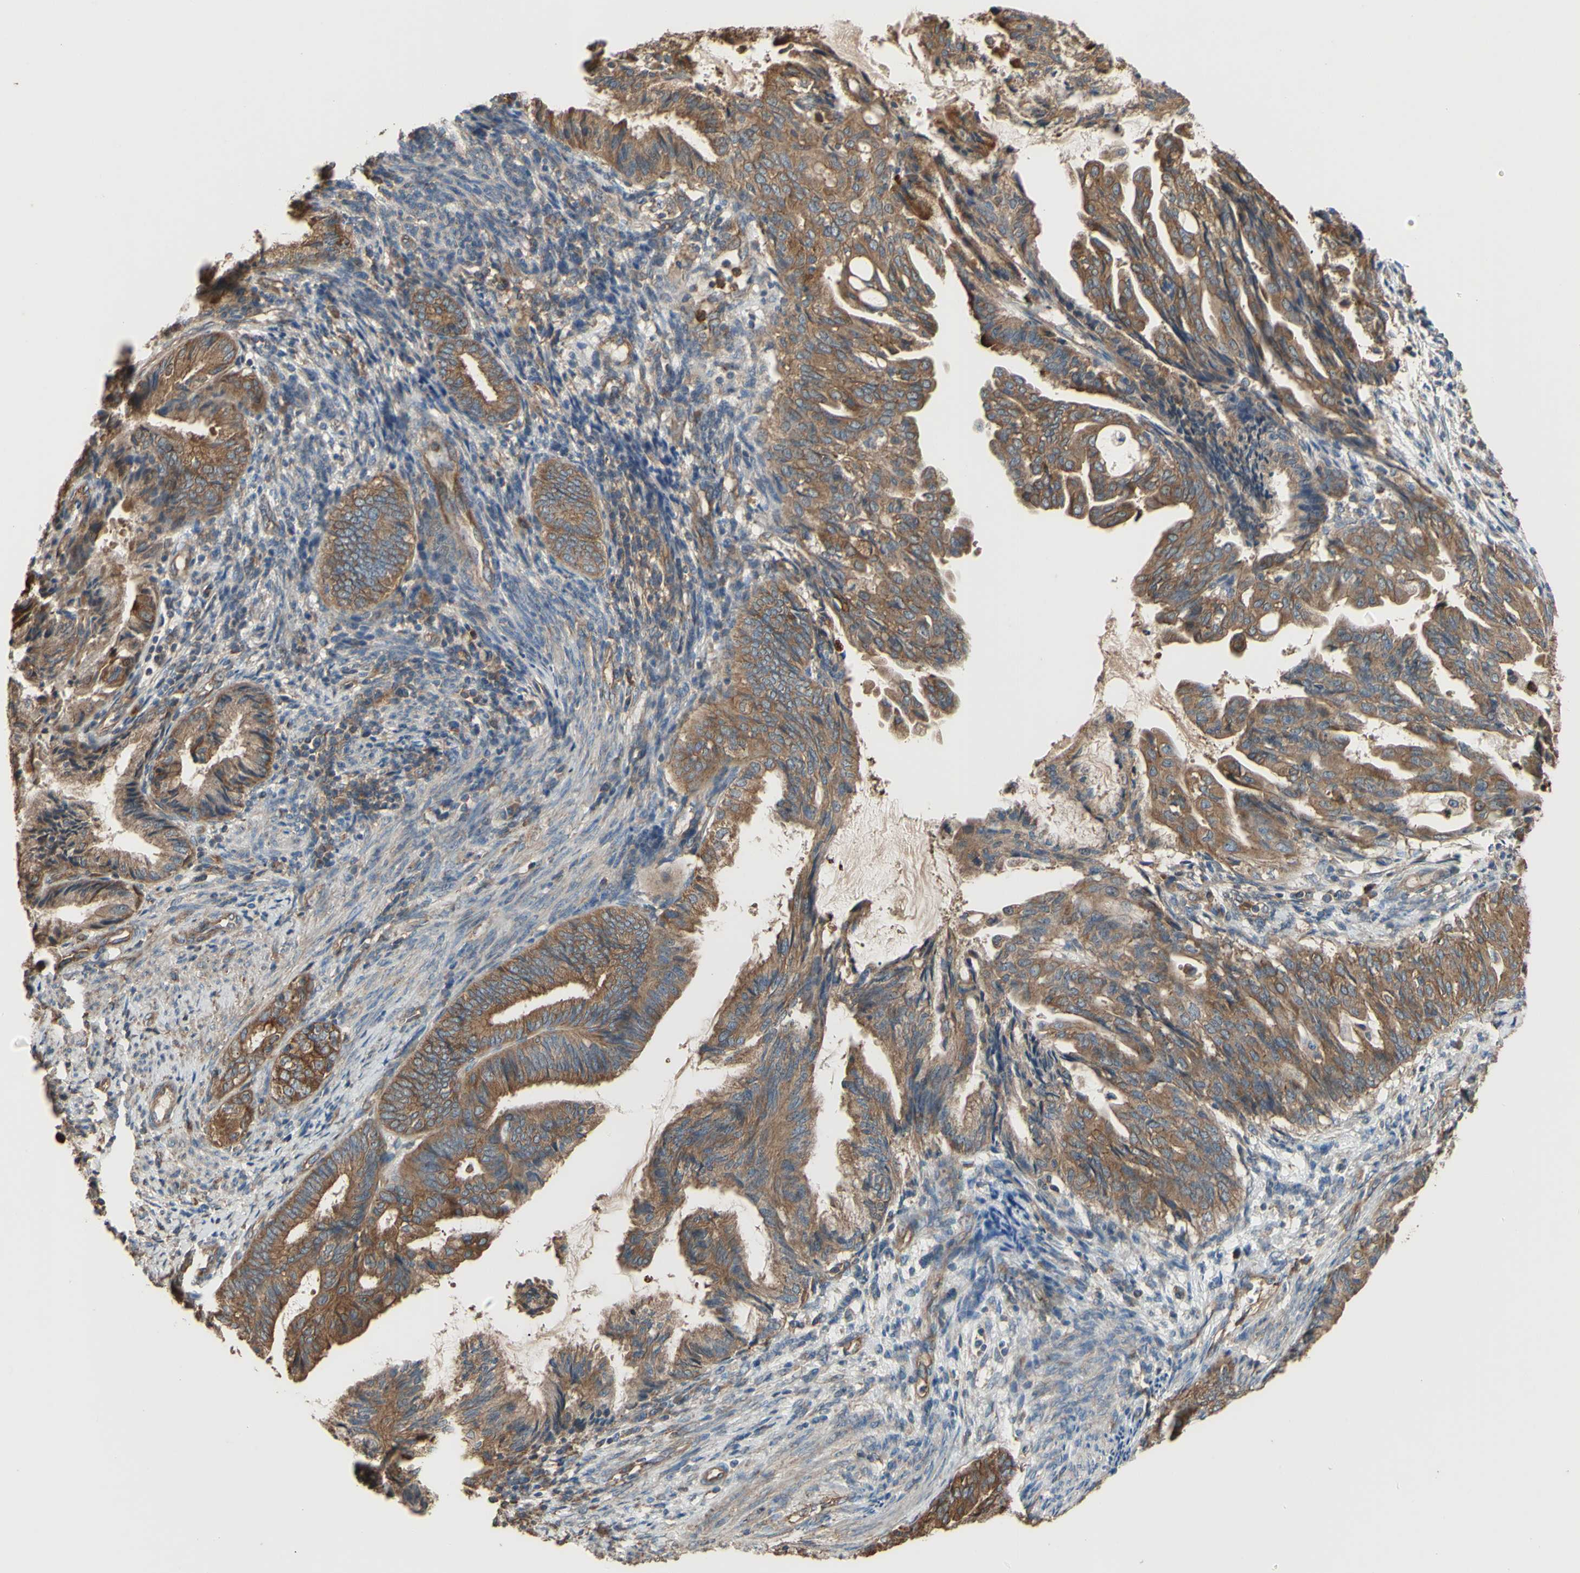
{"staining": {"intensity": "strong", "quantity": ">75%", "location": "cytoplasmic/membranous"}, "tissue": "endometrial cancer", "cell_type": "Tumor cells", "image_type": "cancer", "snomed": [{"axis": "morphology", "description": "Adenocarcinoma, NOS"}, {"axis": "topography", "description": "Endometrium"}], "caption": "Immunohistochemistry (IHC) of adenocarcinoma (endometrial) demonstrates high levels of strong cytoplasmic/membranous positivity in about >75% of tumor cells.", "gene": "CTTN", "patient": {"sex": "female", "age": 86}}